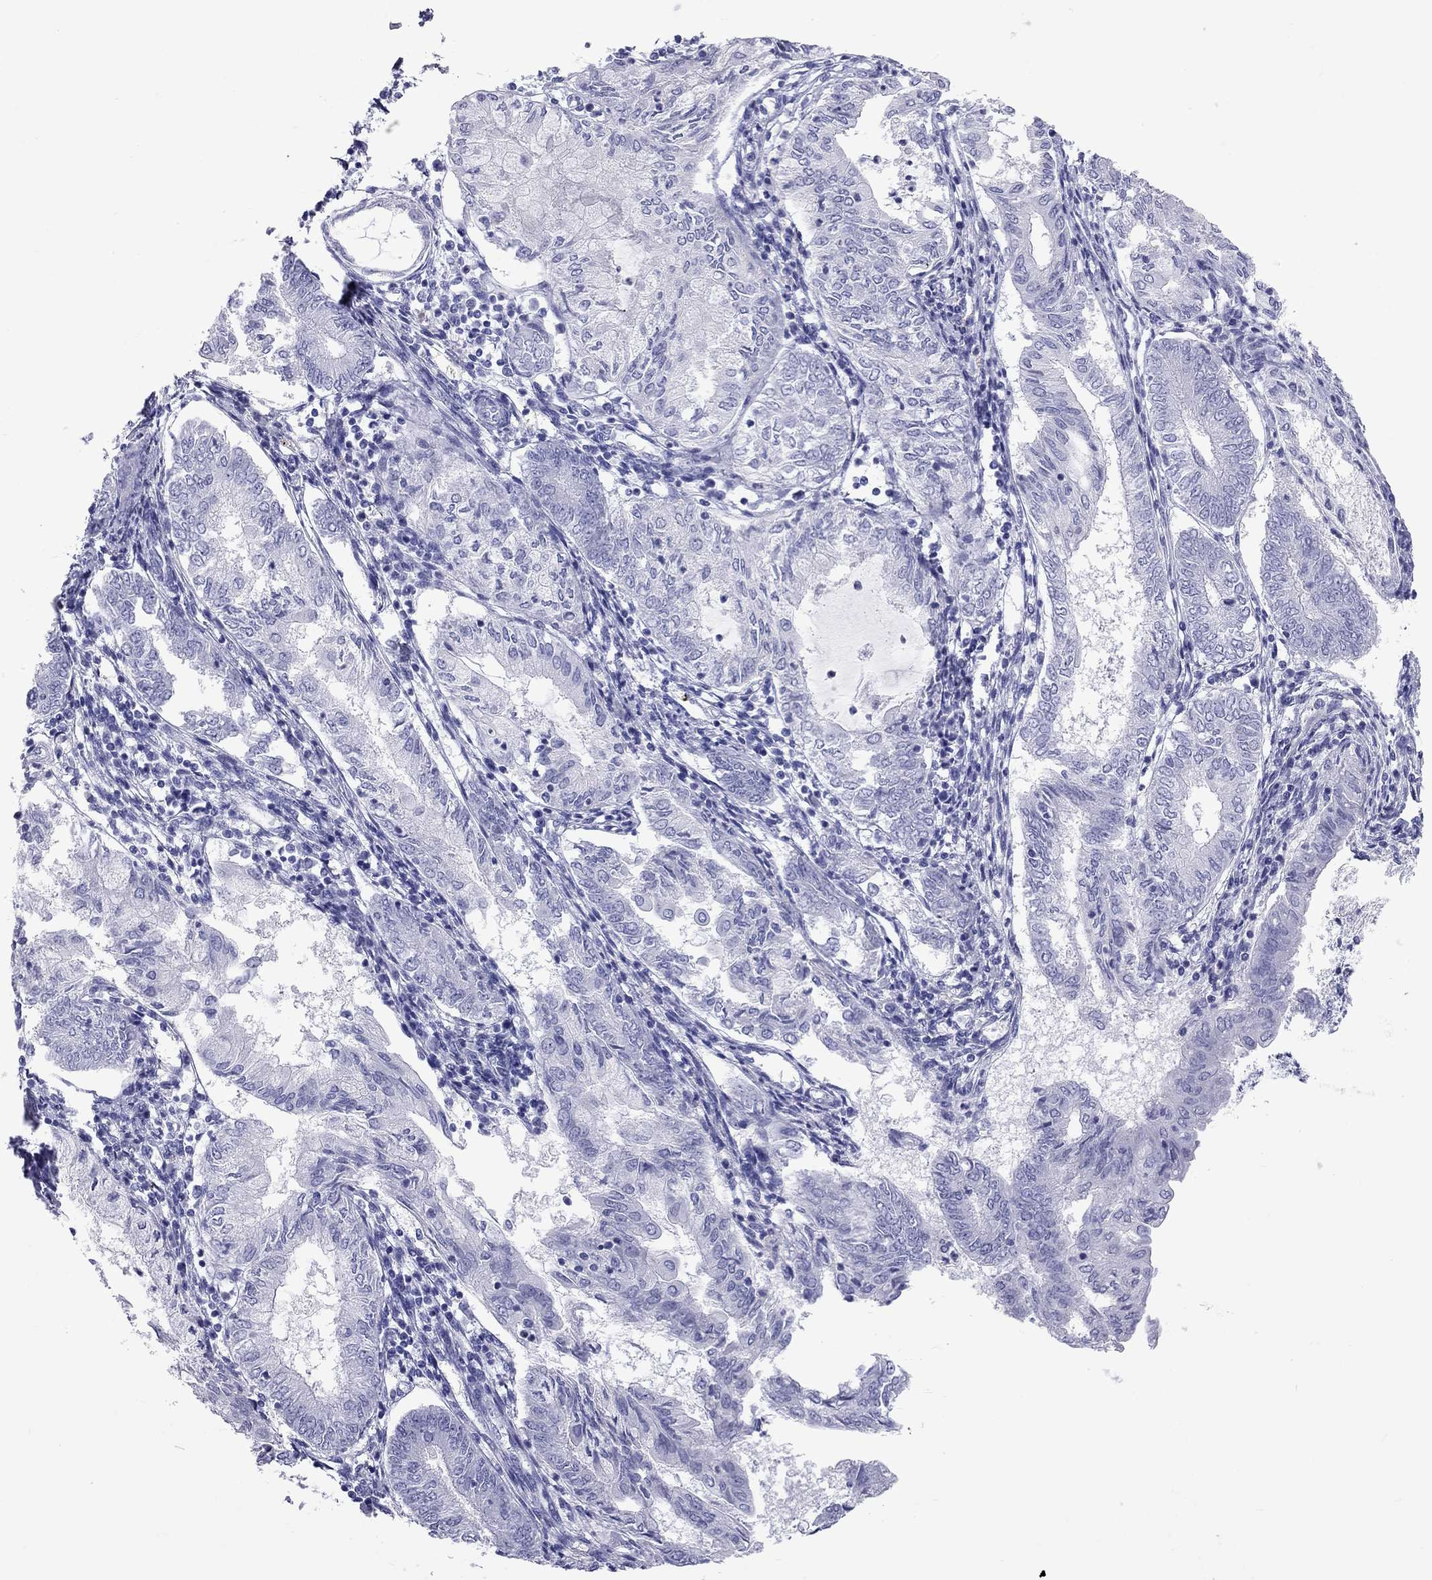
{"staining": {"intensity": "negative", "quantity": "none", "location": "none"}, "tissue": "endometrial cancer", "cell_type": "Tumor cells", "image_type": "cancer", "snomed": [{"axis": "morphology", "description": "Adenocarcinoma, NOS"}, {"axis": "topography", "description": "Endometrium"}], "caption": "DAB (3,3'-diaminobenzidine) immunohistochemical staining of human endometrial cancer (adenocarcinoma) displays no significant positivity in tumor cells. (DAB immunohistochemistry (IHC), high magnification).", "gene": "FSCN3", "patient": {"sex": "female", "age": 68}}